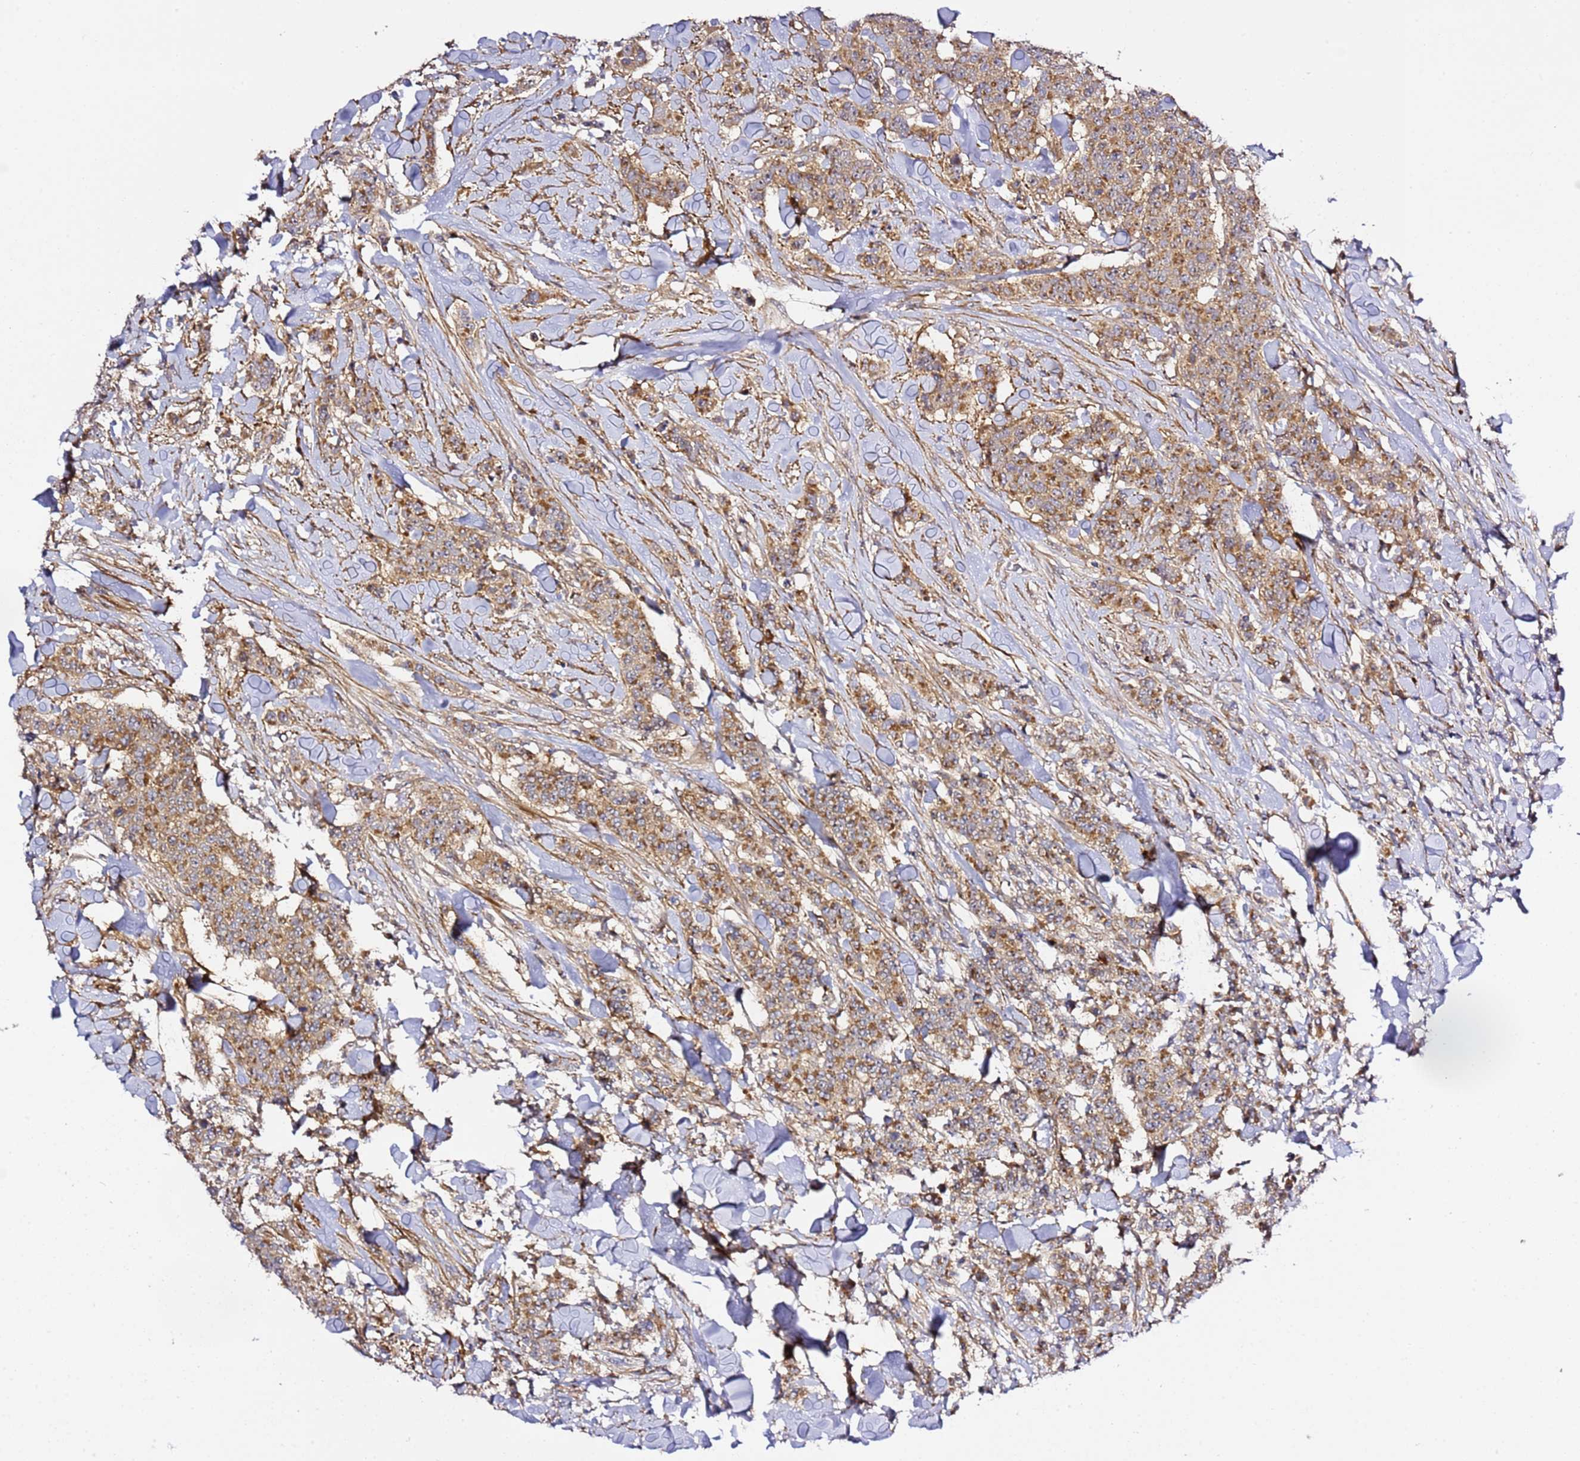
{"staining": {"intensity": "moderate", "quantity": ">75%", "location": "cytoplasmic/membranous"}, "tissue": "breast cancer", "cell_type": "Tumor cells", "image_type": "cancer", "snomed": [{"axis": "morphology", "description": "Duct carcinoma"}, {"axis": "topography", "description": "Breast"}], "caption": "Breast cancer tissue demonstrates moderate cytoplasmic/membranous staining in approximately >75% of tumor cells", "gene": "PVRIG", "patient": {"sex": "female", "age": 40}}